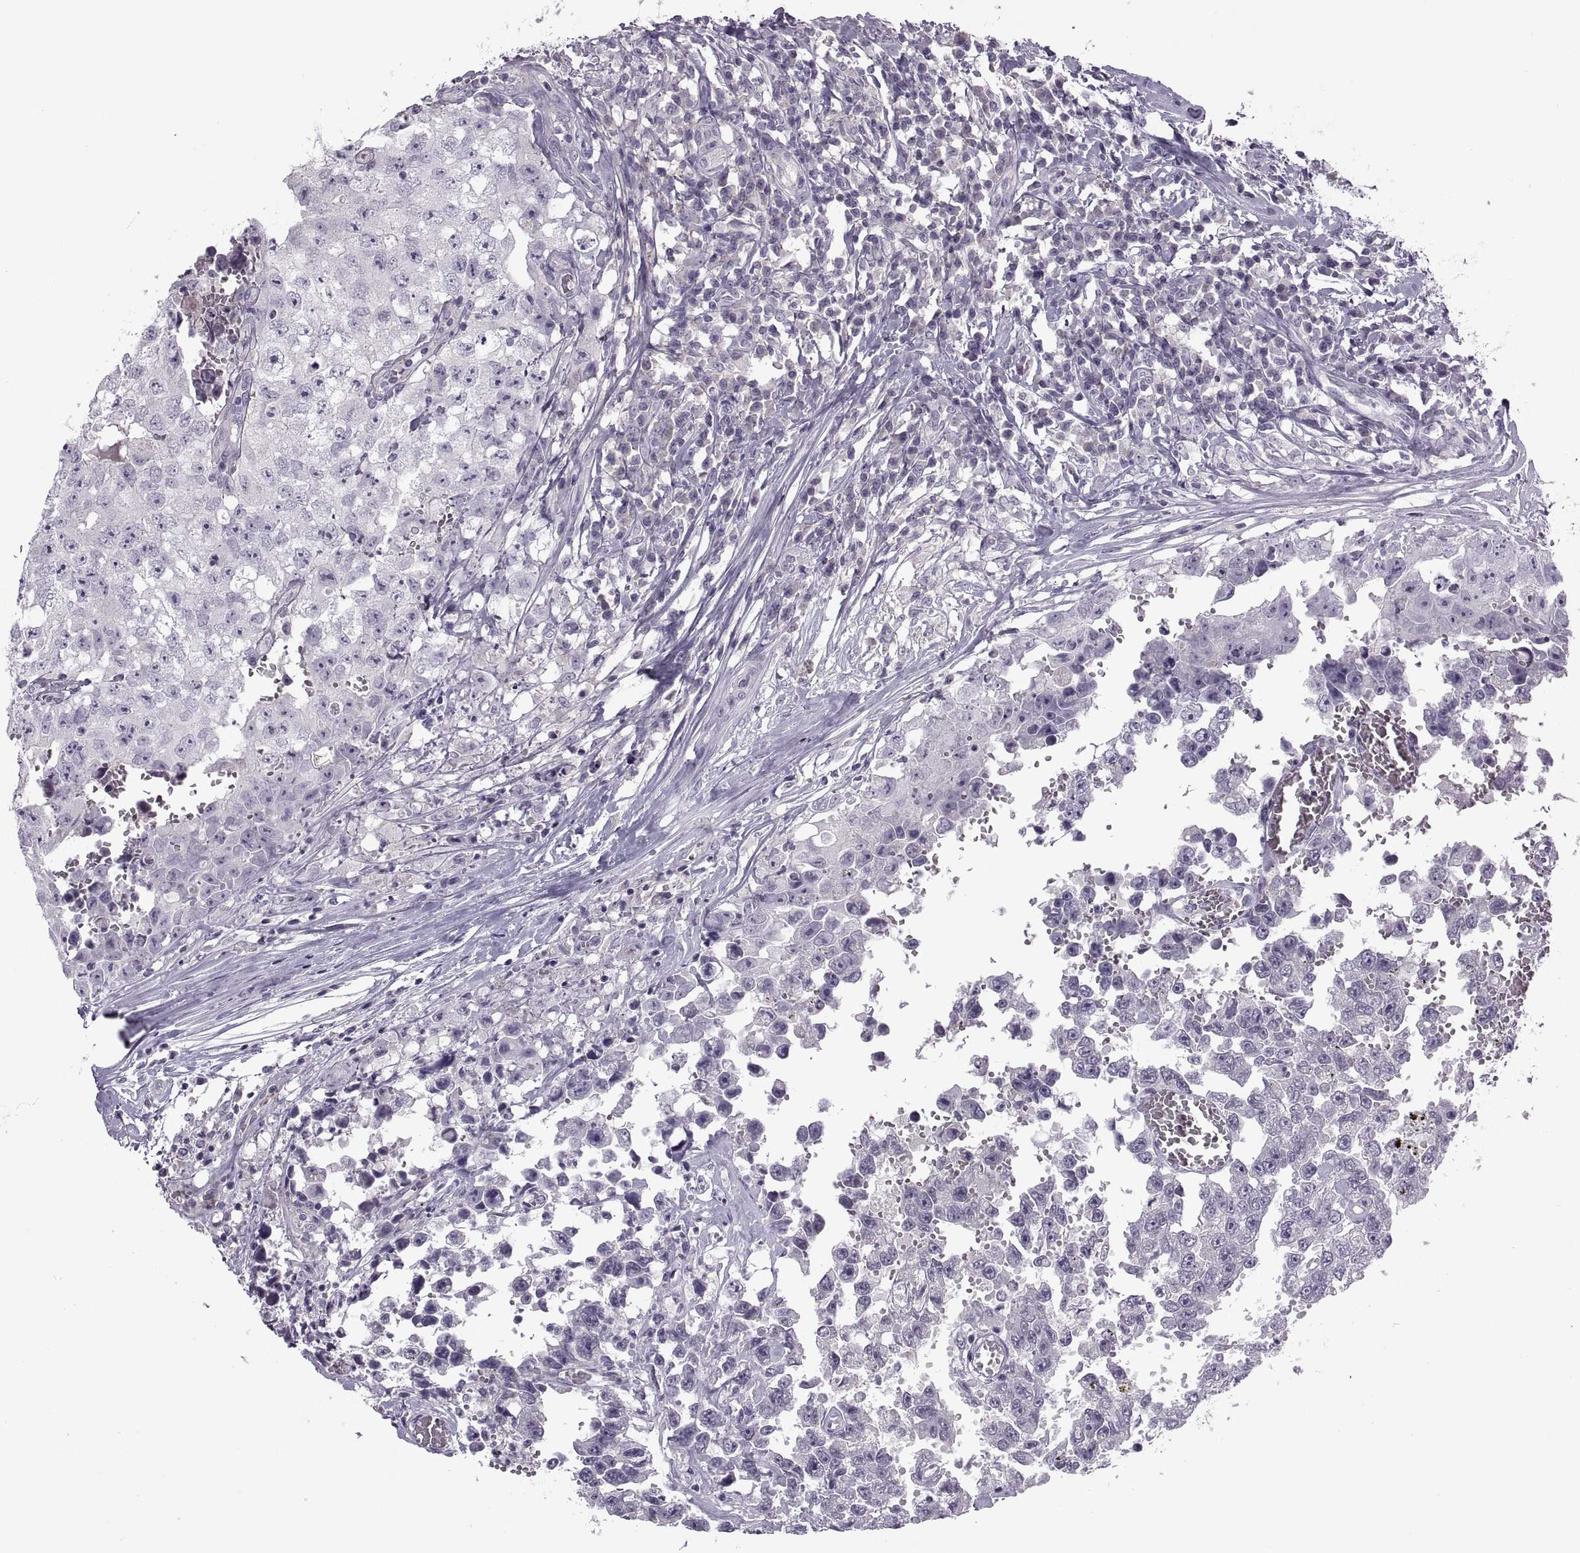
{"staining": {"intensity": "negative", "quantity": "none", "location": "none"}, "tissue": "testis cancer", "cell_type": "Tumor cells", "image_type": "cancer", "snomed": [{"axis": "morphology", "description": "Carcinoma, Embryonal, NOS"}, {"axis": "topography", "description": "Testis"}], "caption": "There is no significant positivity in tumor cells of testis embryonal carcinoma. (Stains: DAB (3,3'-diaminobenzidine) immunohistochemistry (IHC) with hematoxylin counter stain, Microscopy: brightfield microscopy at high magnification).", "gene": "RSPH6A", "patient": {"sex": "male", "age": 36}}